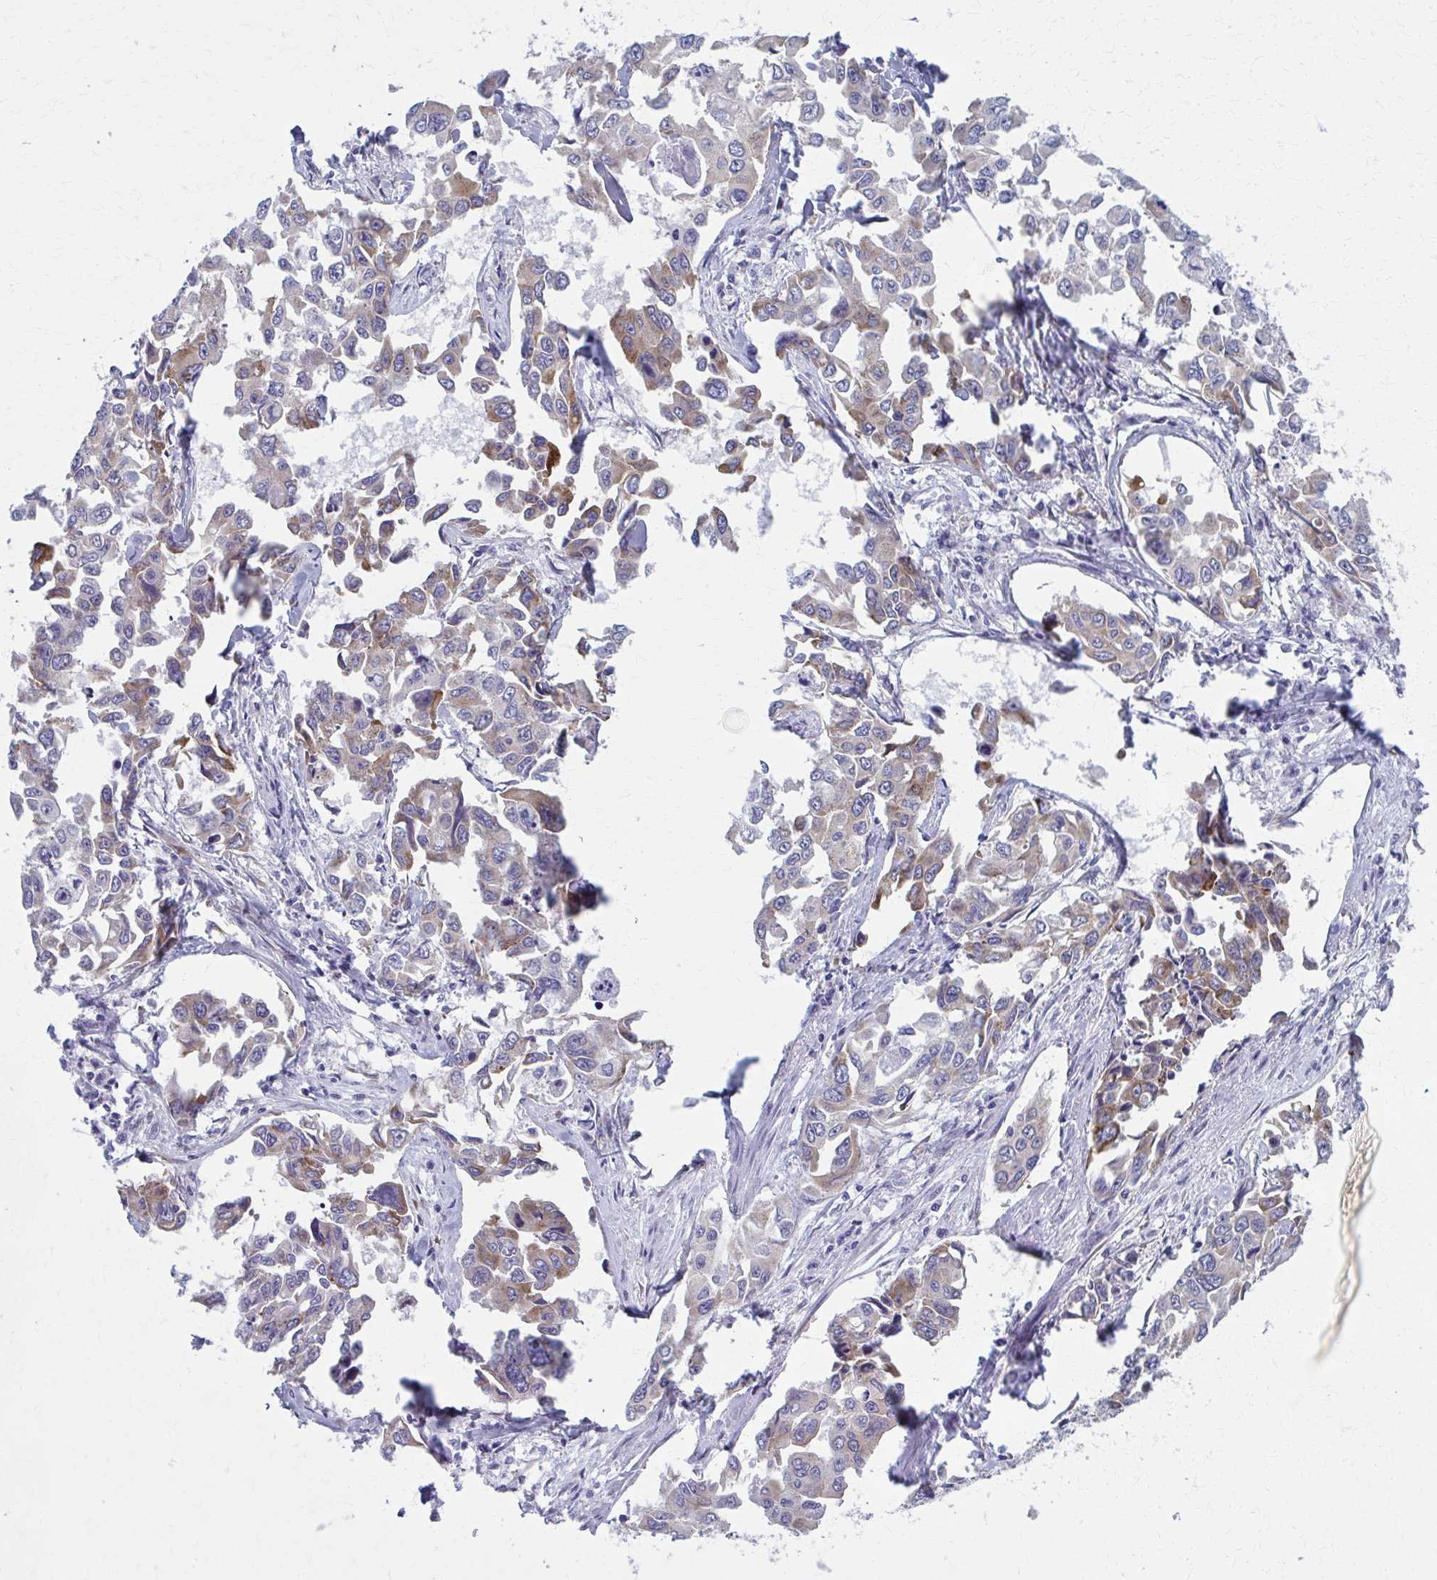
{"staining": {"intensity": "moderate", "quantity": "25%-75%", "location": "cytoplasmic/membranous"}, "tissue": "lung cancer", "cell_type": "Tumor cells", "image_type": "cancer", "snomed": [{"axis": "morphology", "description": "Adenocarcinoma, NOS"}, {"axis": "topography", "description": "Lung"}], "caption": "A medium amount of moderate cytoplasmic/membranous staining is seen in about 25%-75% of tumor cells in lung cancer (adenocarcinoma) tissue.", "gene": "SPATS2L", "patient": {"sex": "male", "age": 64}}